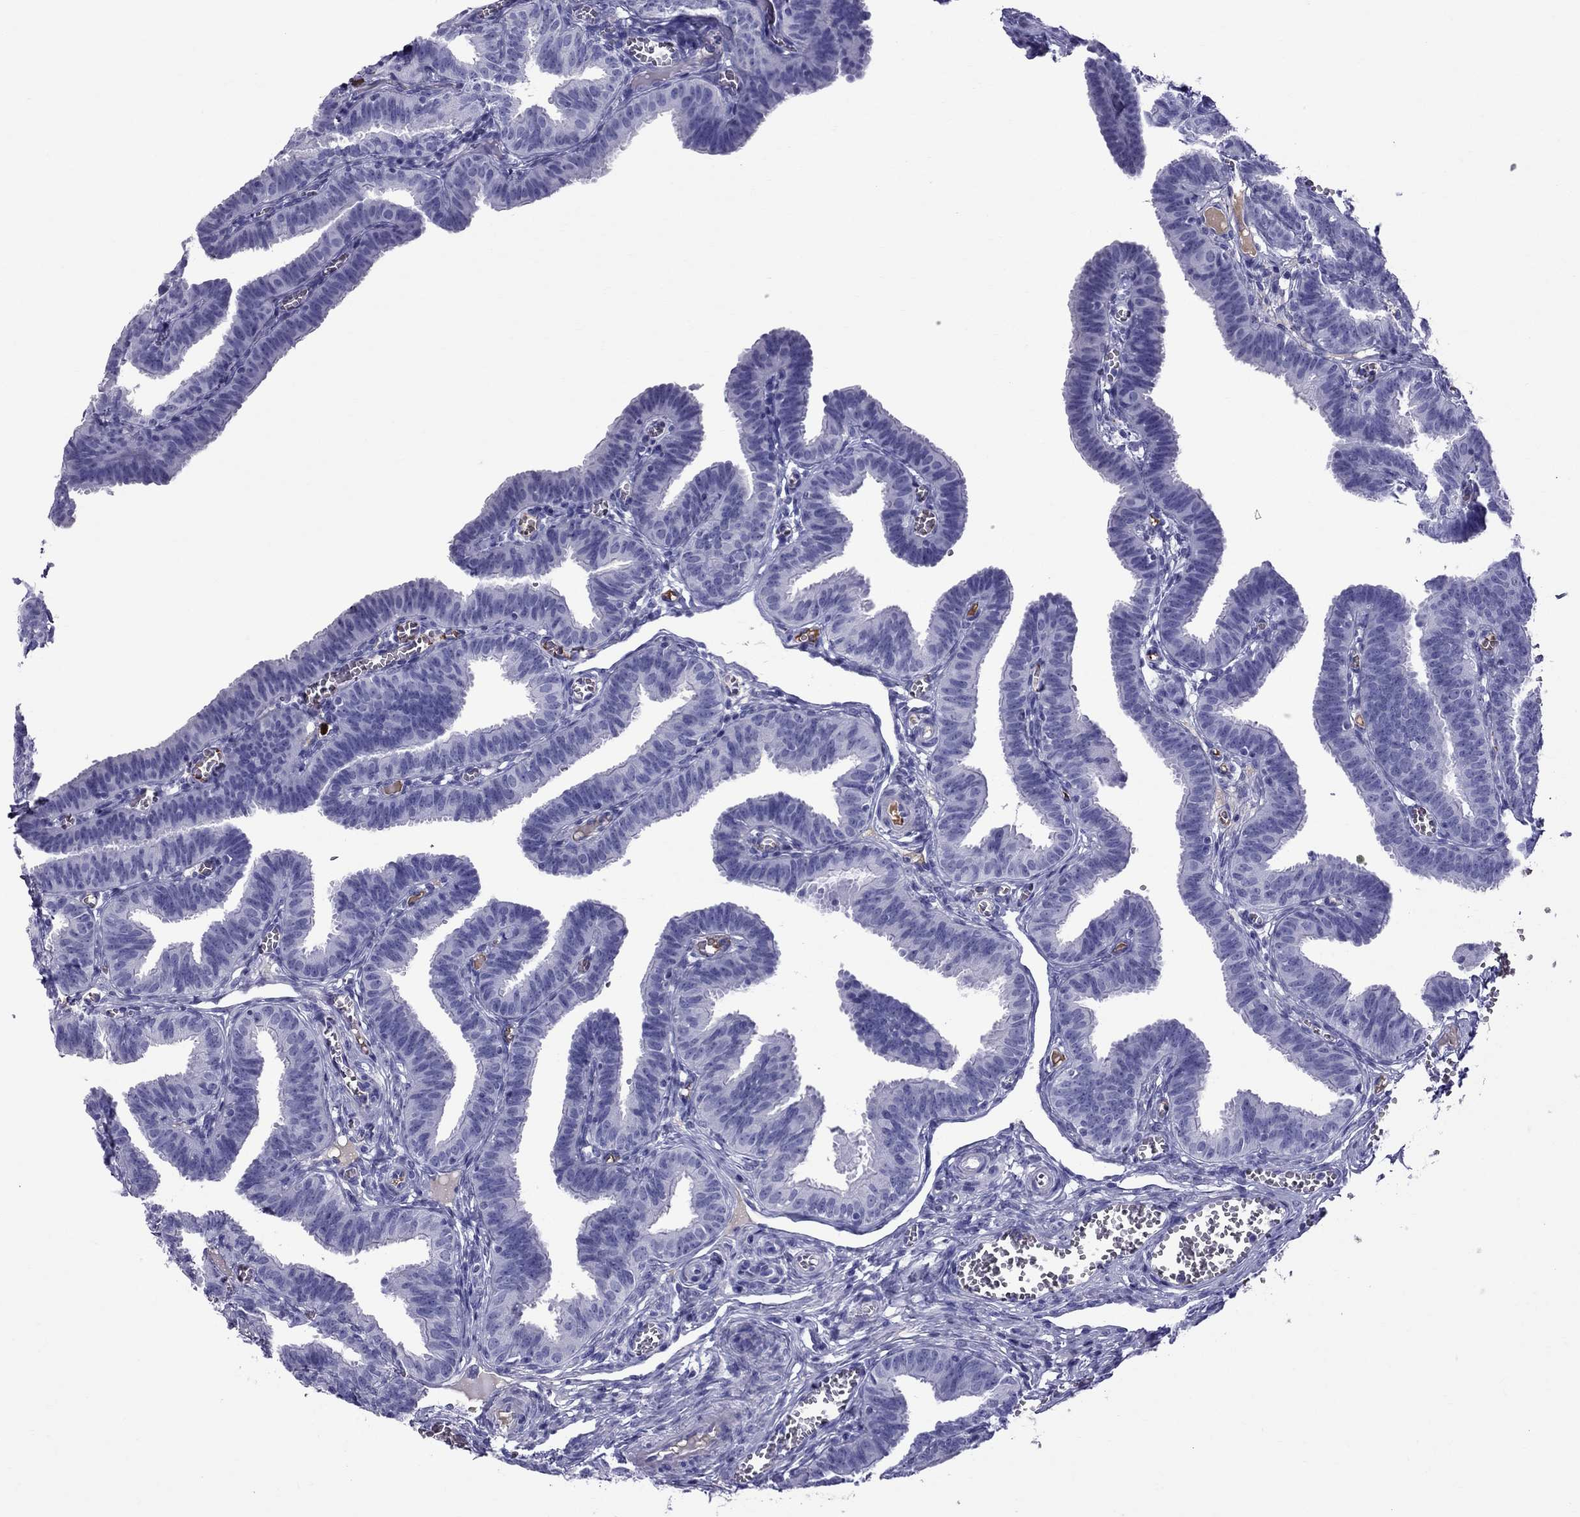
{"staining": {"intensity": "negative", "quantity": "none", "location": "none"}, "tissue": "fallopian tube", "cell_type": "Glandular cells", "image_type": "normal", "snomed": [{"axis": "morphology", "description": "Normal tissue, NOS"}, {"axis": "topography", "description": "Fallopian tube"}], "caption": "Immunohistochemistry histopathology image of unremarkable fallopian tube stained for a protein (brown), which demonstrates no expression in glandular cells.", "gene": "SCART1", "patient": {"sex": "female", "age": 25}}